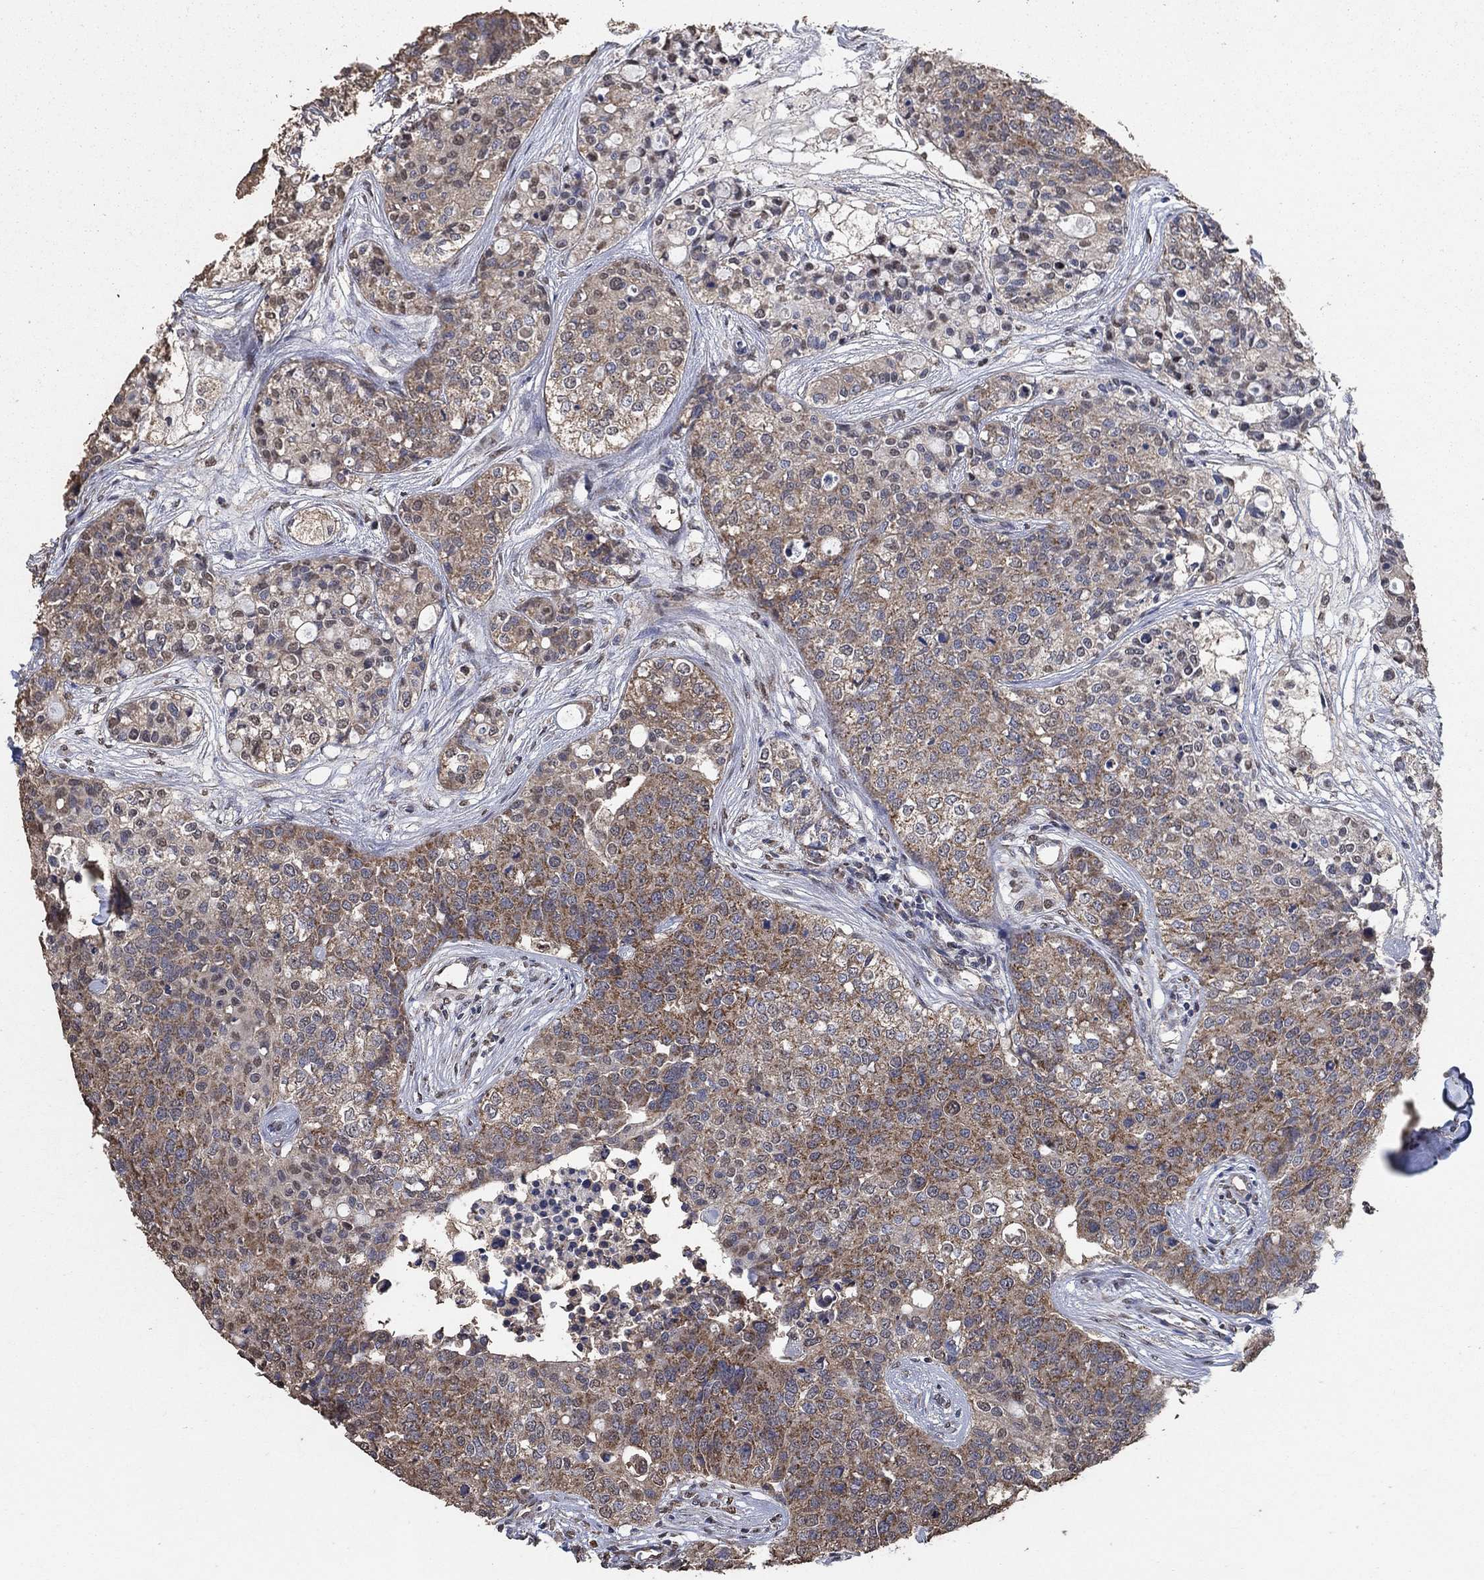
{"staining": {"intensity": "moderate", "quantity": "25%-75%", "location": "cytoplasmic/membranous"}, "tissue": "carcinoid", "cell_type": "Tumor cells", "image_type": "cancer", "snomed": [{"axis": "morphology", "description": "Carcinoid, malignant, NOS"}, {"axis": "topography", "description": "Colon"}], "caption": "Malignant carcinoid stained with a protein marker reveals moderate staining in tumor cells.", "gene": "MRPS24", "patient": {"sex": "male", "age": 81}}